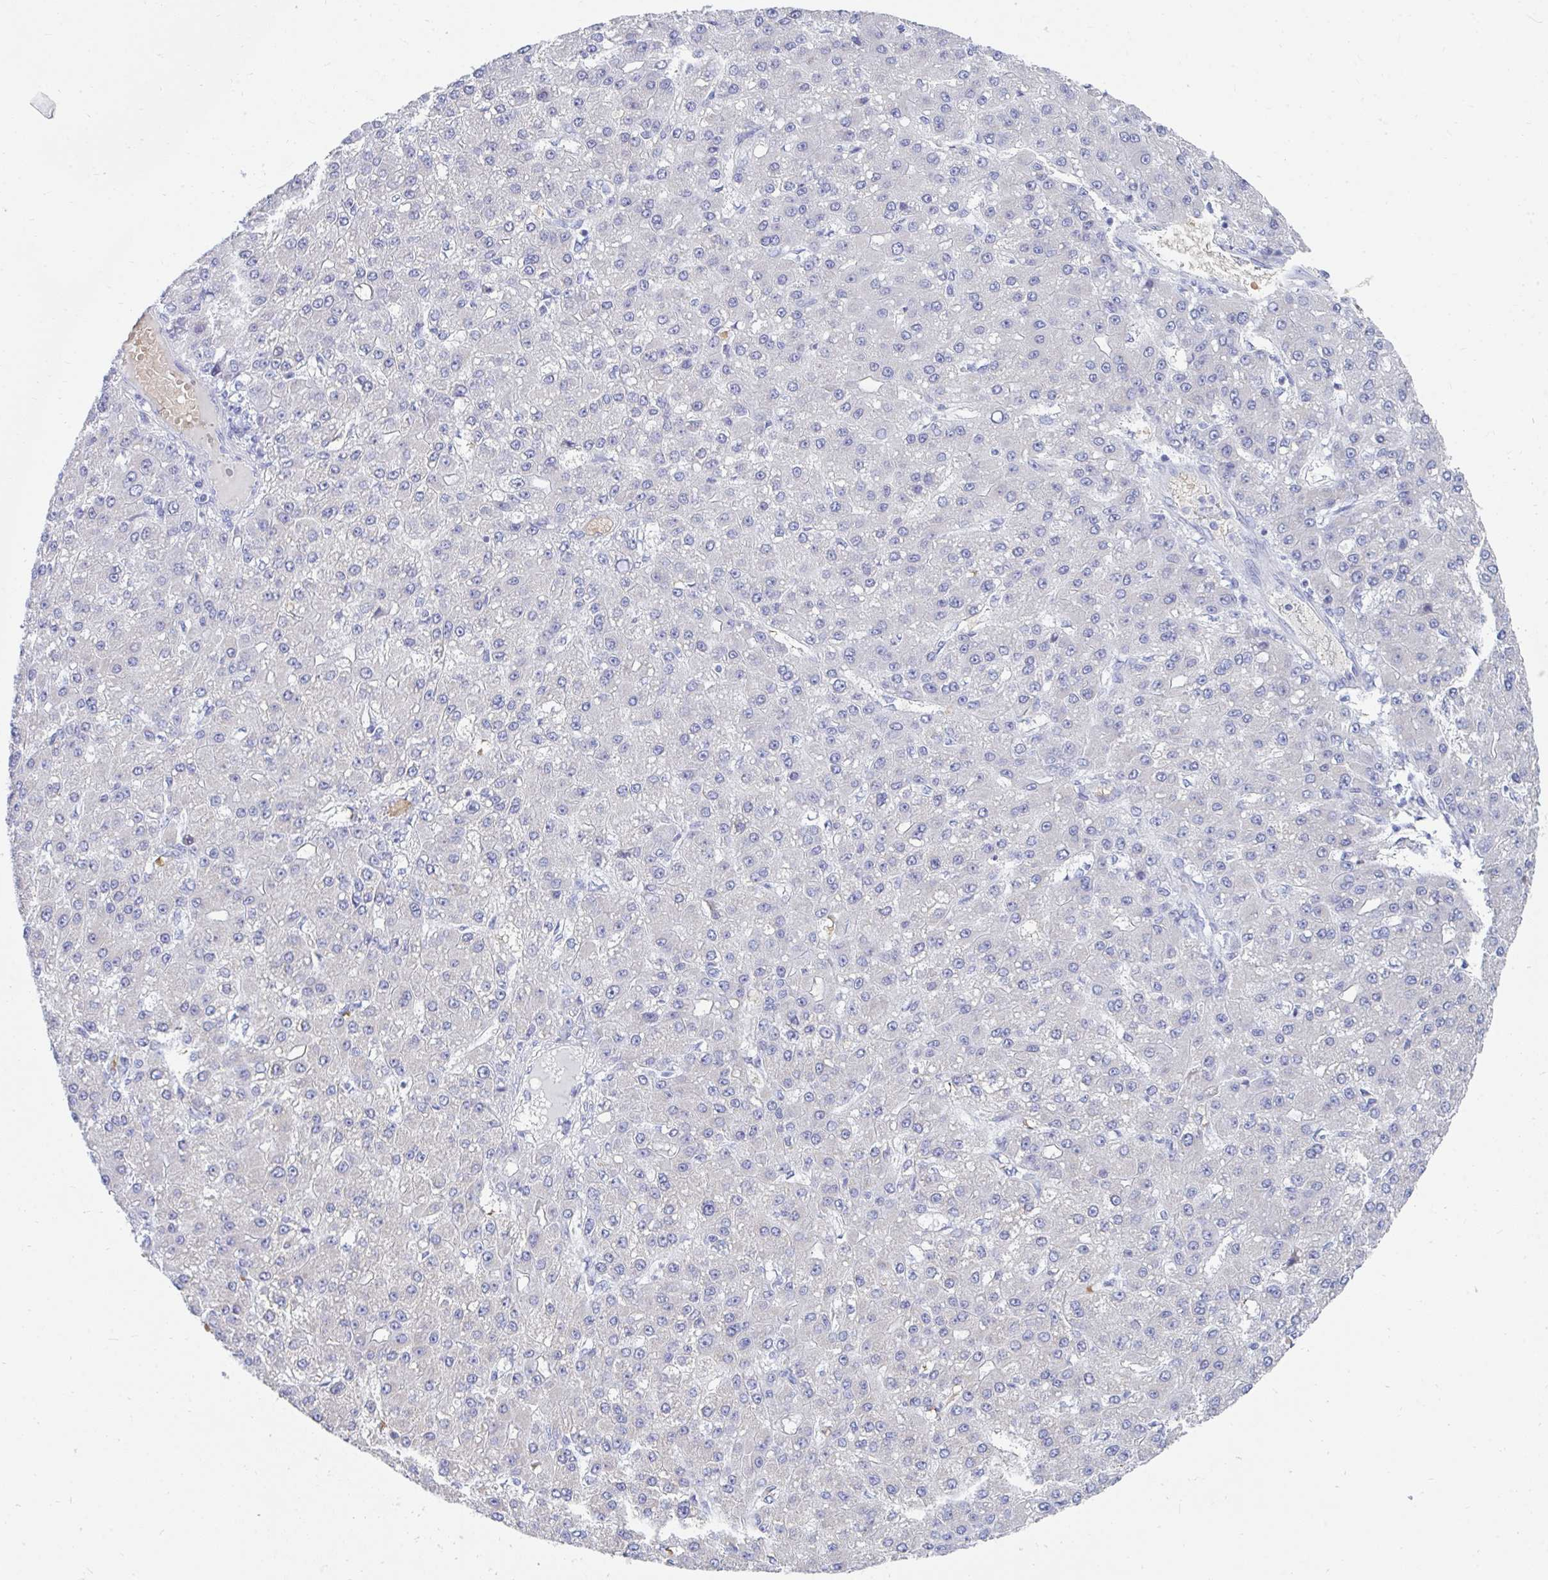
{"staining": {"intensity": "negative", "quantity": "none", "location": "none"}, "tissue": "liver cancer", "cell_type": "Tumor cells", "image_type": "cancer", "snomed": [{"axis": "morphology", "description": "Carcinoma, Hepatocellular, NOS"}, {"axis": "topography", "description": "Liver"}], "caption": "This is a image of IHC staining of liver cancer, which shows no staining in tumor cells.", "gene": "MROH2B", "patient": {"sex": "male", "age": 67}}